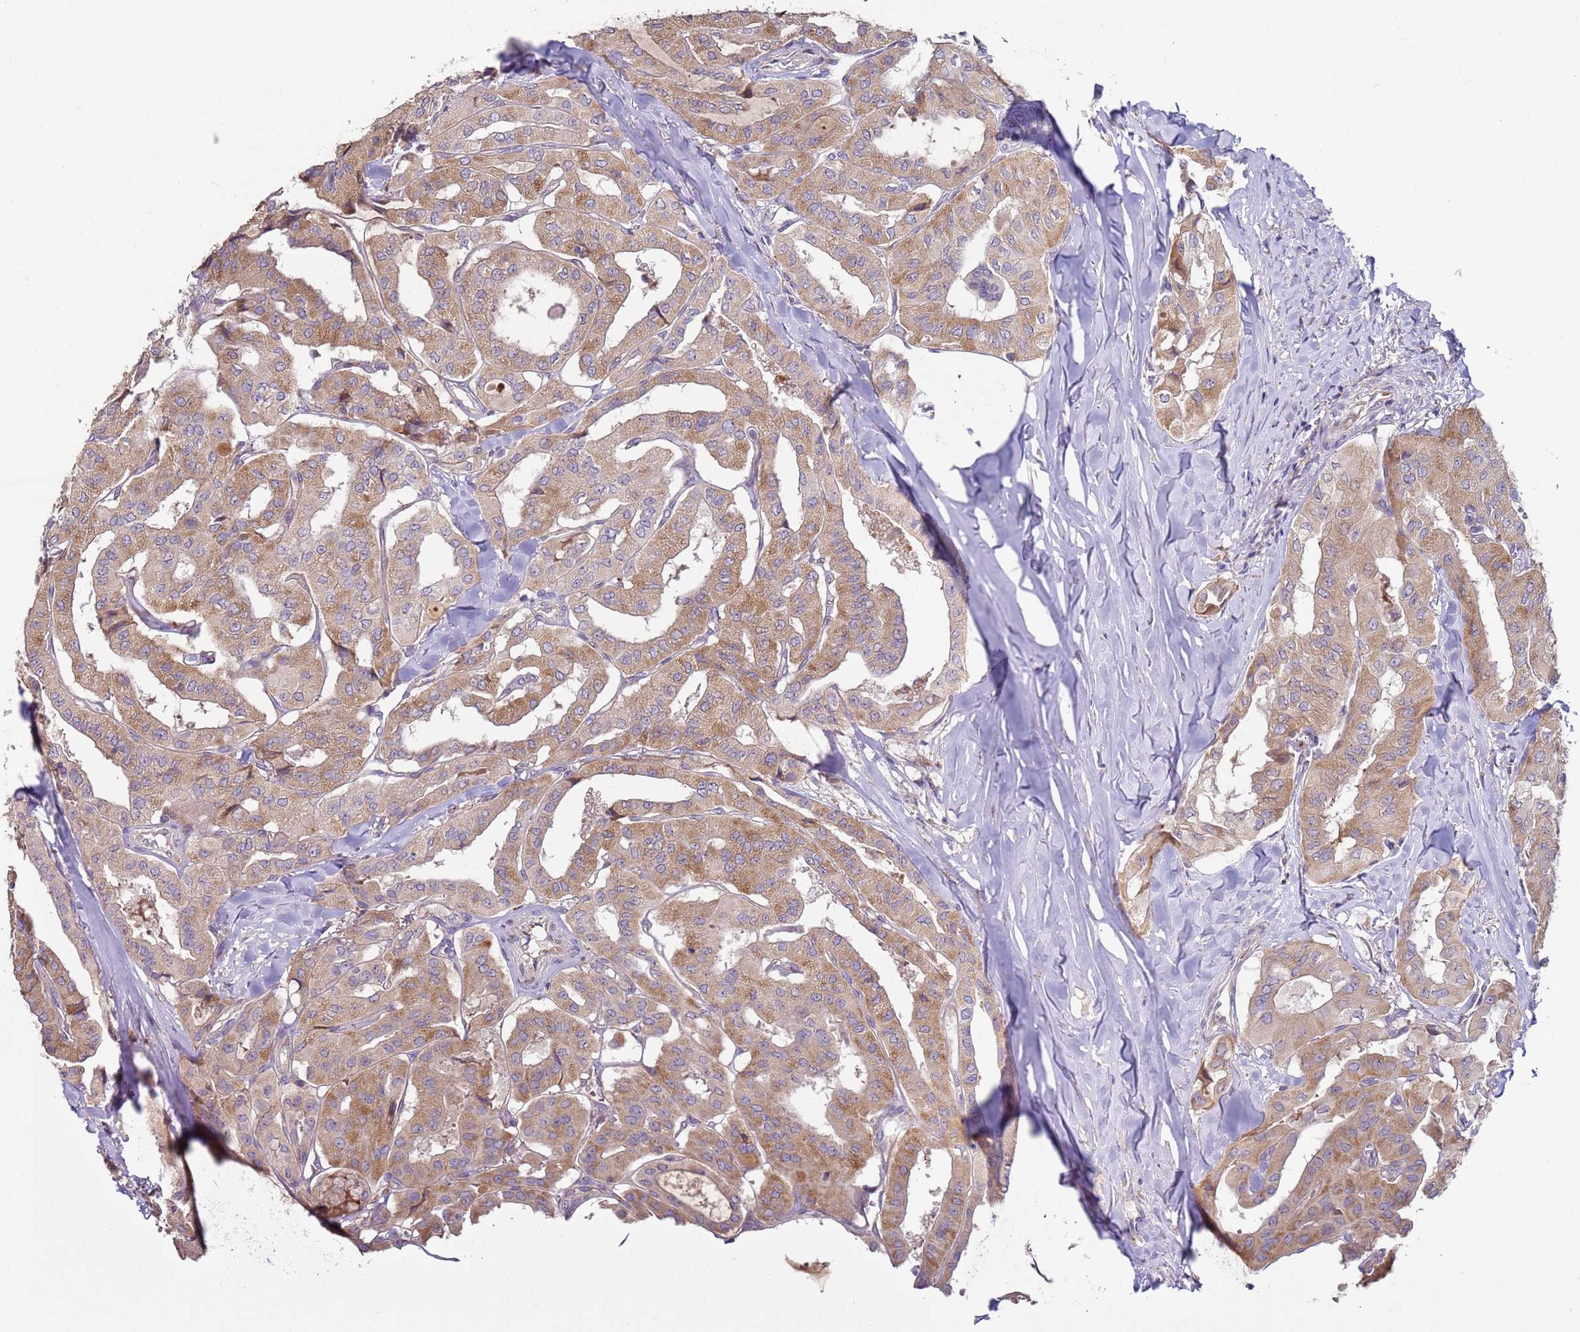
{"staining": {"intensity": "moderate", "quantity": ">75%", "location": "cytoplasmic/membranous"}, "tissue": "thyroid cancer", "cell_type": "Tumor cells", "image_type": "cancer", "snomed": [{"axis": "morphology", "description": "Papillary adenocarcinoma, NOS"}, {"axis": "topography", "description": "Thyroid gland"}], "caption": "DAB (3,3'-diaminobenzidine) immunohistochemical staining of human papillary adenocarcinoma (thyroid) displays moderate cytoplasmic/membranous protein positivity in approximately >75% of tumor cells. Immunohistochemistry stains the protein in brown and the nuclei are stained blue.", "gene": "DIP2B", "patient": {"sex": "female", "age": 59}}